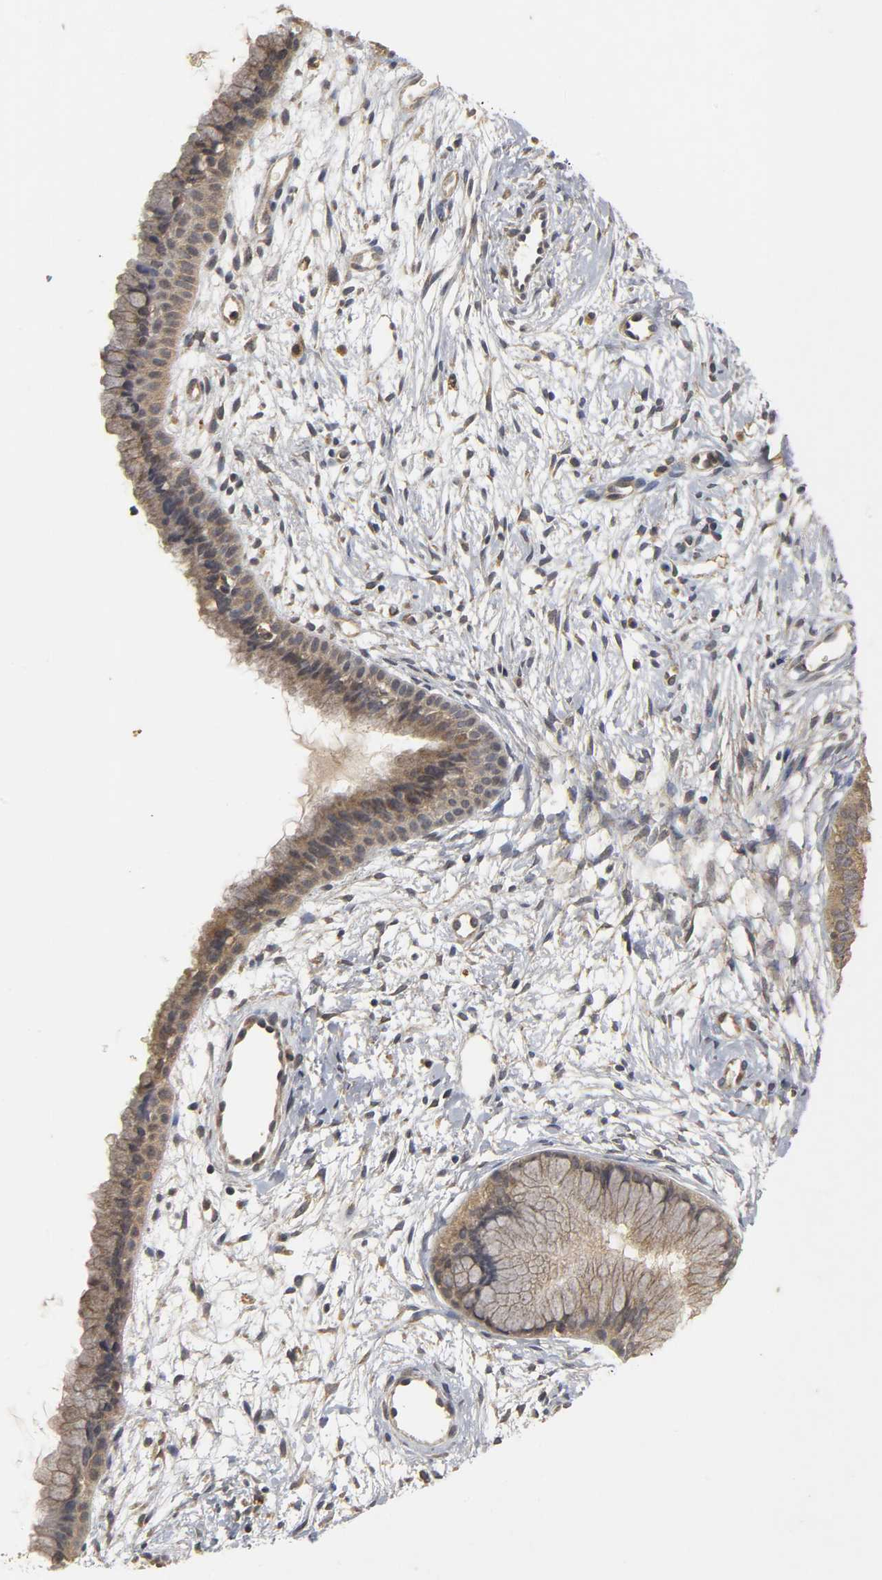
{"staining": {"intensity": "moderate", "quantity": "25%-75%", "location": "cytoplasmic/membranous"}, "tissue": "cervix", "cell_type": "Glandular cells", "image_type": "normal", "snomed": [{"axis": "morphology", "description": "Normal tissue, NOS"}, {"axis": "topography", "description": "Cervix"}], "caption": "This image shows immunohistochemistry (IHC) staining of unremarkable human cervix, with medium moderate cytoplasmic/membranous positivity in about 25%-75% of glandular cells.", "gene": "TRAF6", "patient": {"sex": "female", "age": 39}}